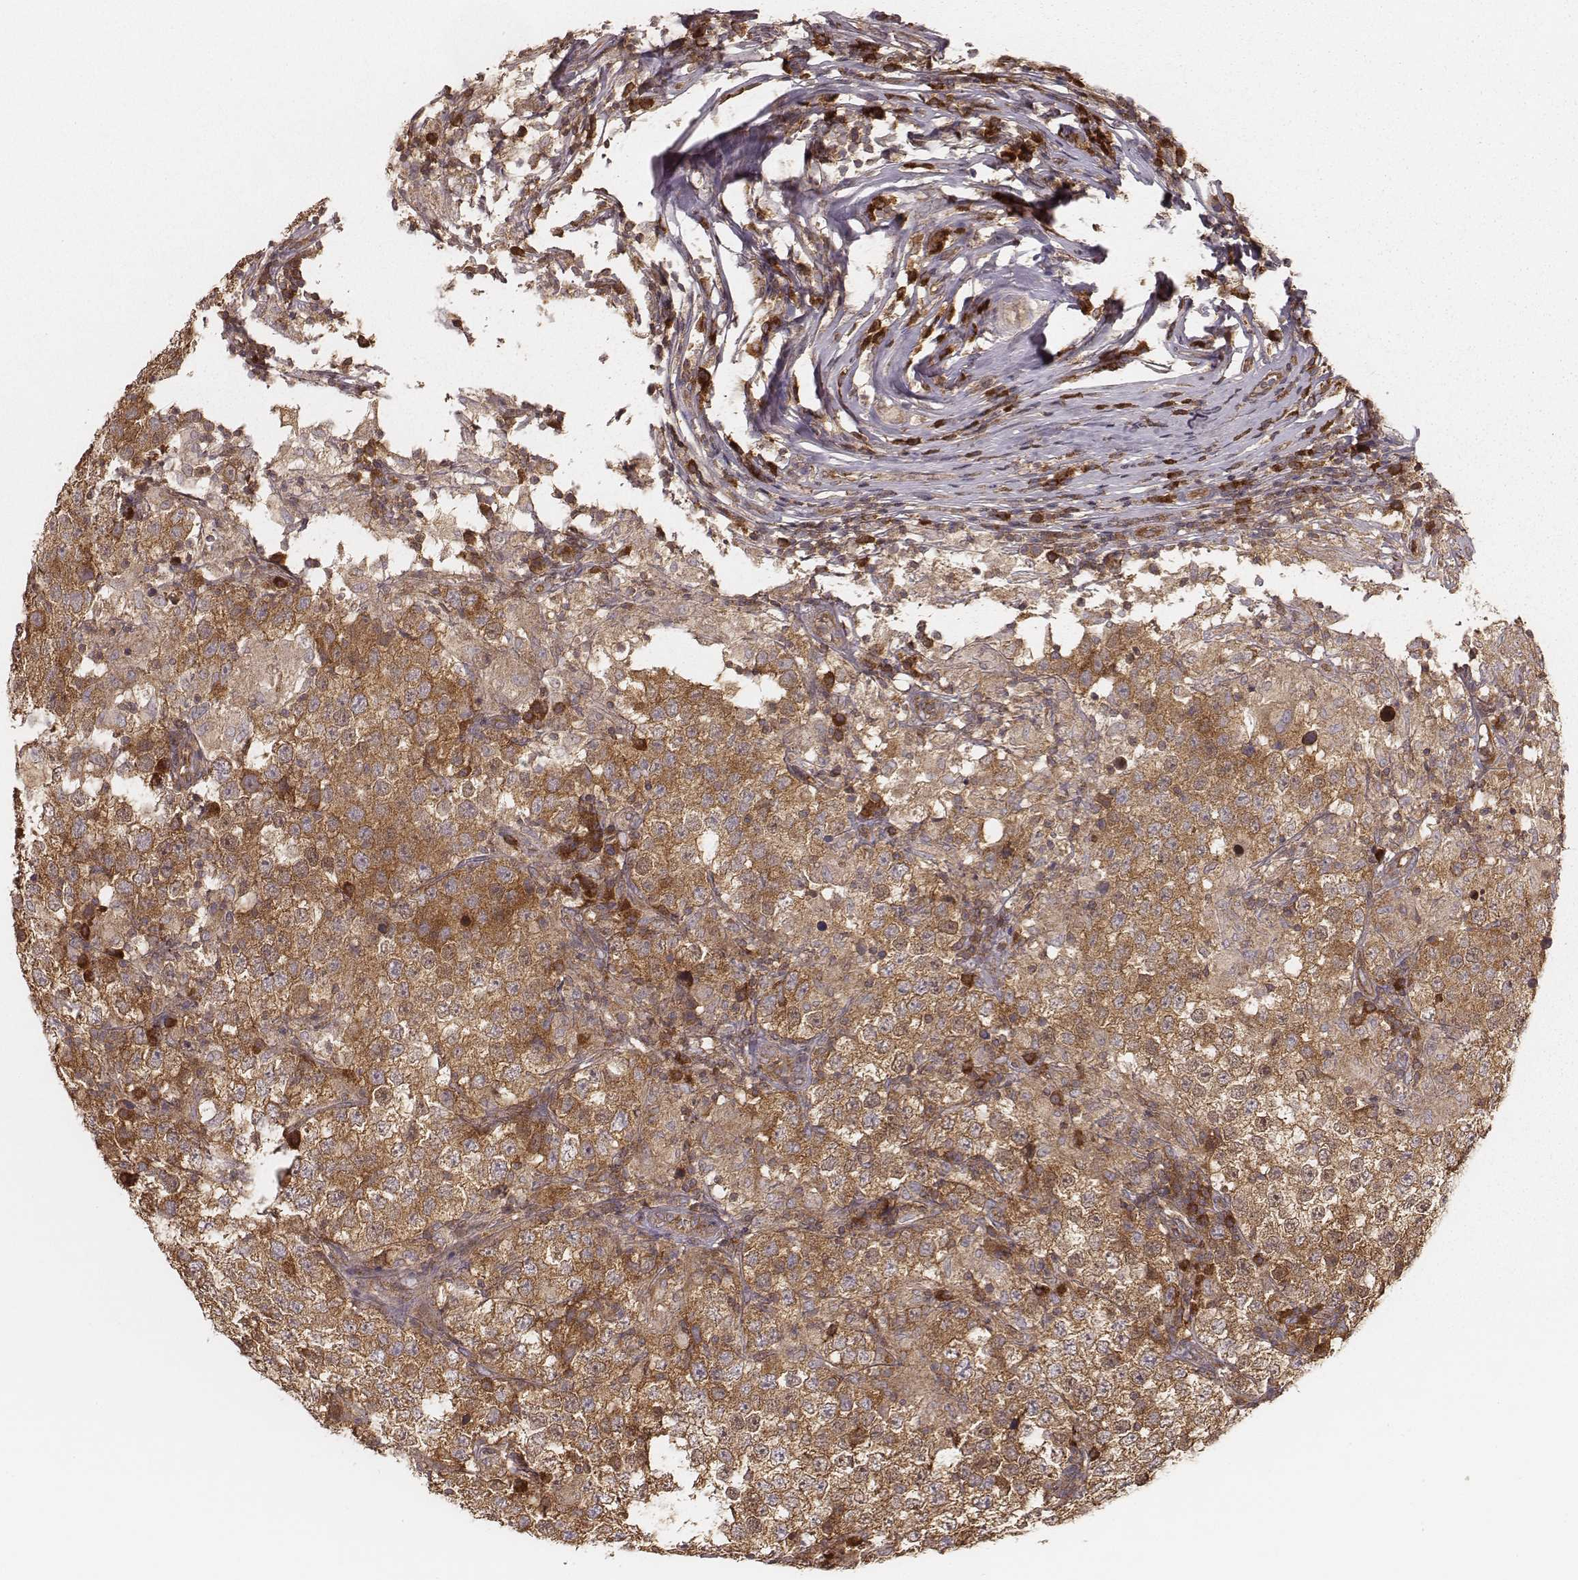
{"staining": {"intensity": "moderate", "quantity": ">75%", "location": "cytoplasmic/membranous"}, "tissue": "testis cancer", "cell_type": "Tumor cells", "image_type": "cancer", "snomed": [{"axis": "morphology", "description": "Seminoma, NOS"}, {"axis": "morphology", "description": "Carcinoma, Embryonal, NOS"}, {"axis": "topography", "description": "Testis"}], "caption": "Testis cancer tissue demonstrates moderate cytoplasmic/membranous positivity in about >75% of tumor cells", "gene": "CARS1", "patient": {"sex": "male", "age": 41}}